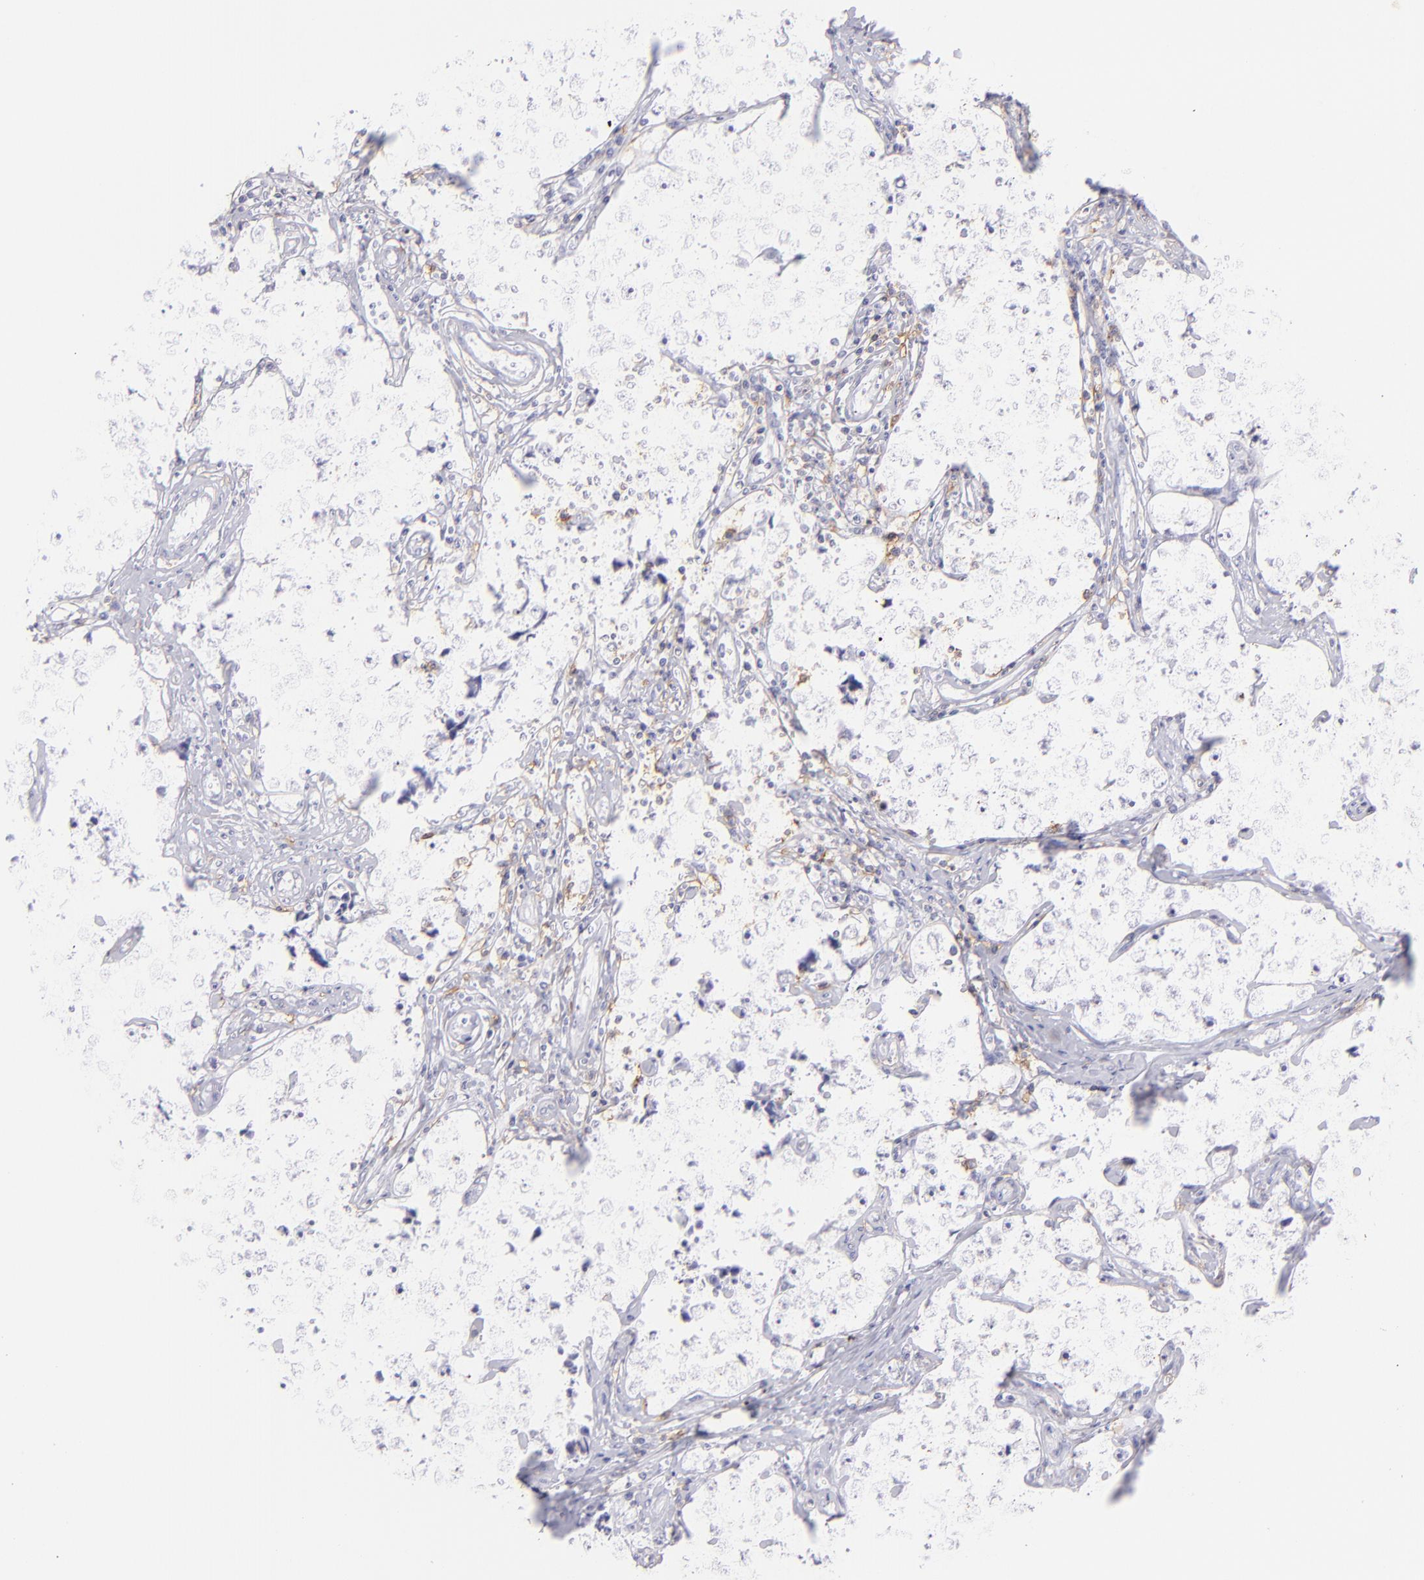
{"staining": {"intensity": "weak", "quantity": "<25%", "location": "cytoplasmic/membranous"}, "tissue": "testis cancer", "cell_type": "Tumor cells", "image_type": "cancer", "snomed": [{"axis": "morphology", "description": "Seminoma, NOS"}, {"axis": "topography", "description": "Testis"}], "caption": "IHC histopathology image of neoplastic tissue: human testis seminoma stained with DAB reveals no significant protein expression in tumor cells.", "gene": "CD69", "patient": {"sex": "male", "age": 32}}